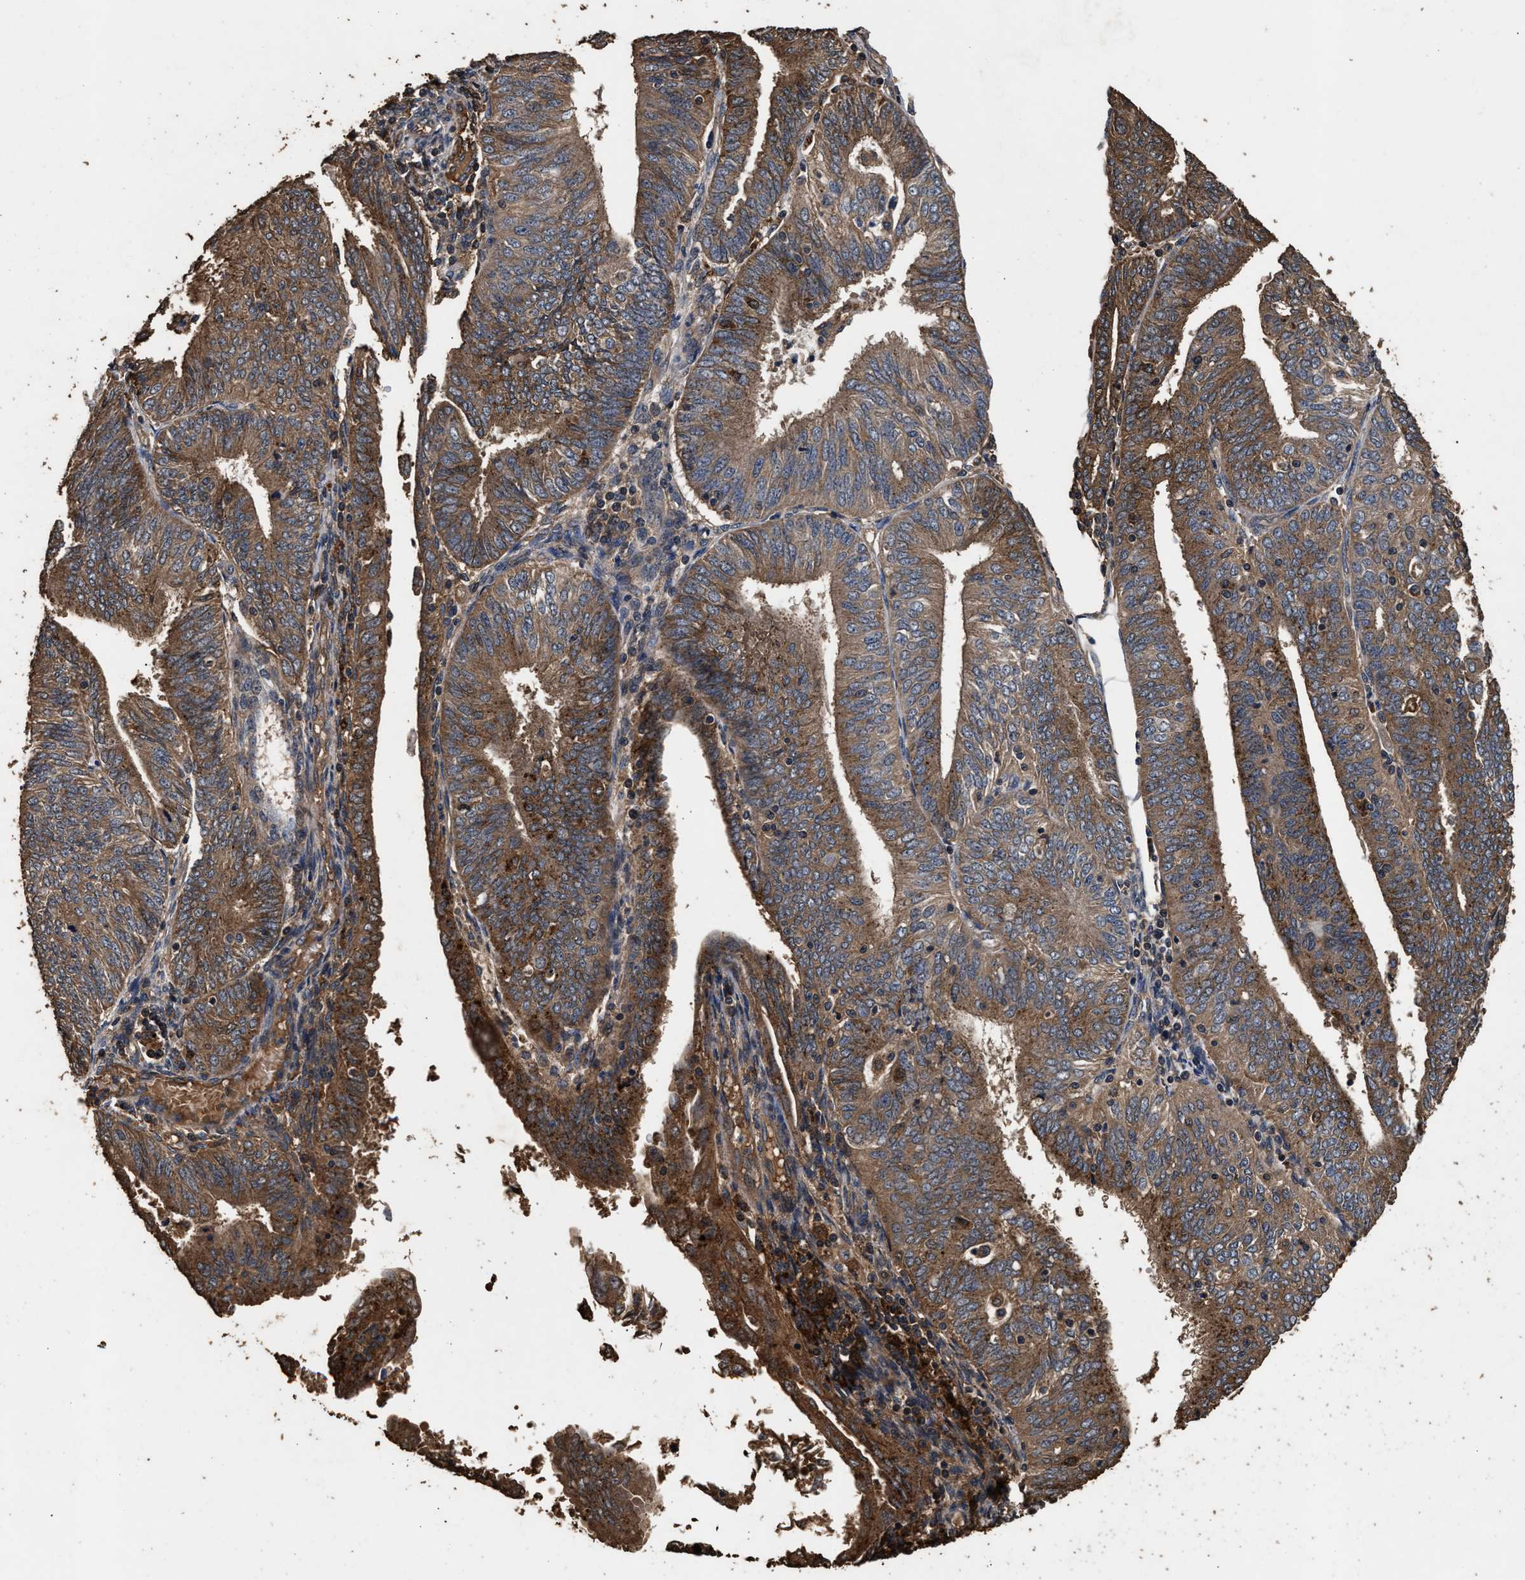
{"staining": {"intensity": "moderate", "quantity": ">75%", "location": "cytoplasmic/membranous"}, "tissue": "endometrial cancer", "cell_type": "Tumor cells", "image_type": "cancer", "snomed": [{"axis": "morphology", "description": "Adenocarcinoma, NOS"}, {"axis": "topography", "description": "Endometrium"}], "caption": "Endometrial cancer (adenocarcinoma) stained with a protein marker shows moderate staining in tumor cells.", "gene": "KYAT1", "patient": {"sex": "female", "age": 58}}